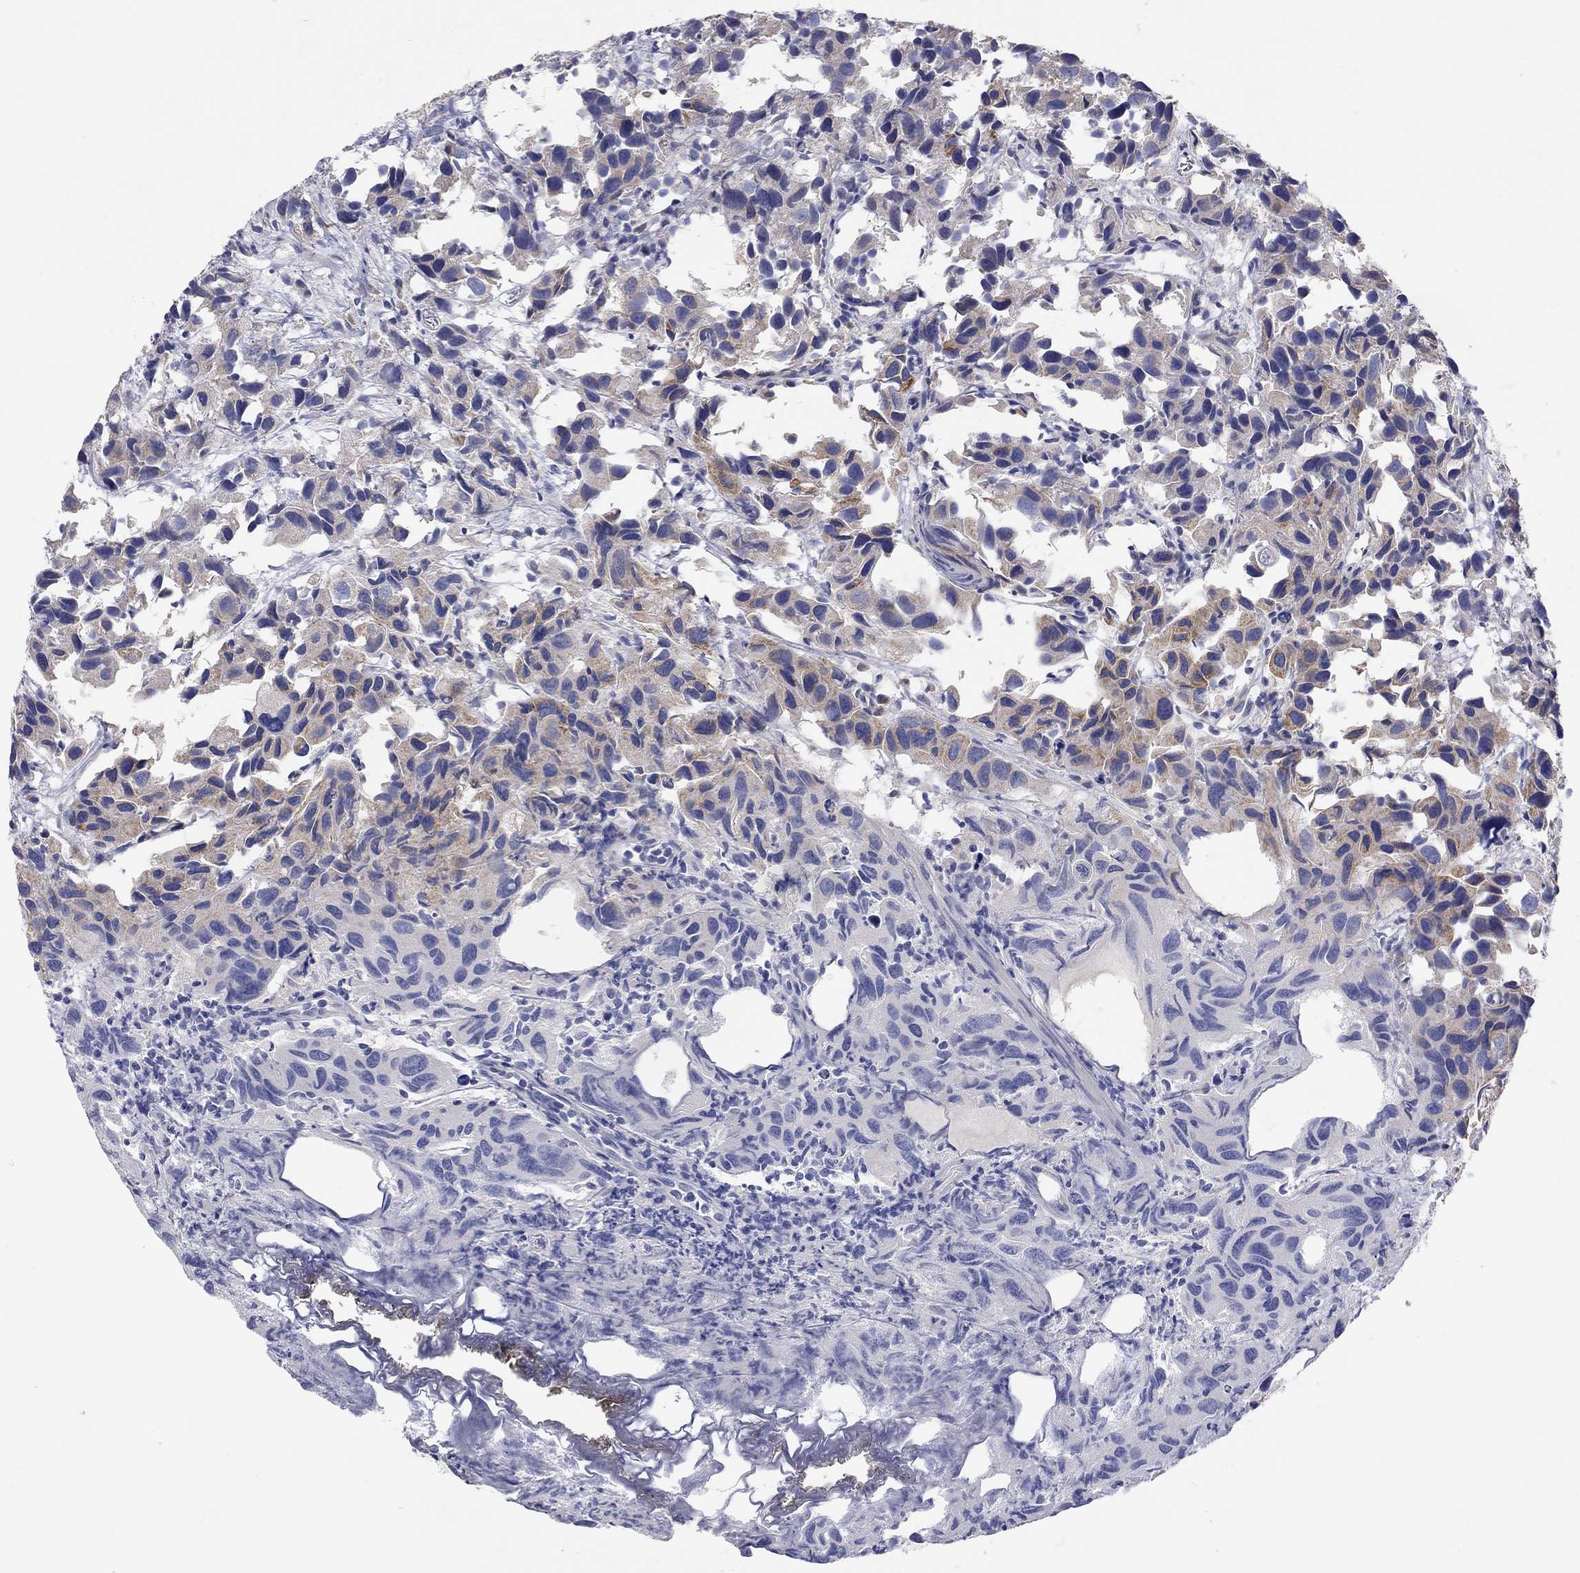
{"staining": {"intensity": "weak", "quantity": "25%-75%", "location": "cytoplasmic/membranous"}, "tissue": "urothelial cancer", "cell_type": "Tumor cells", "image_type": "cancer", "snomed": [{"axis": "morphology", "description": "Urothelial carcinoma, High grade"}, {"axis": "topography", "description": "Urinary bladder"}], "caption": "Urothelial carcinoma (high-grade) stained with DAB (3,3'-diaminobenzidine) immunohistochemistry (IHC) reveals low levels of weak cytoplasmic/membranous positivity in about 25%-75% of tumor cells.", "gene": "RCAN1", "patient": {"sex": "male", "age": 79}}